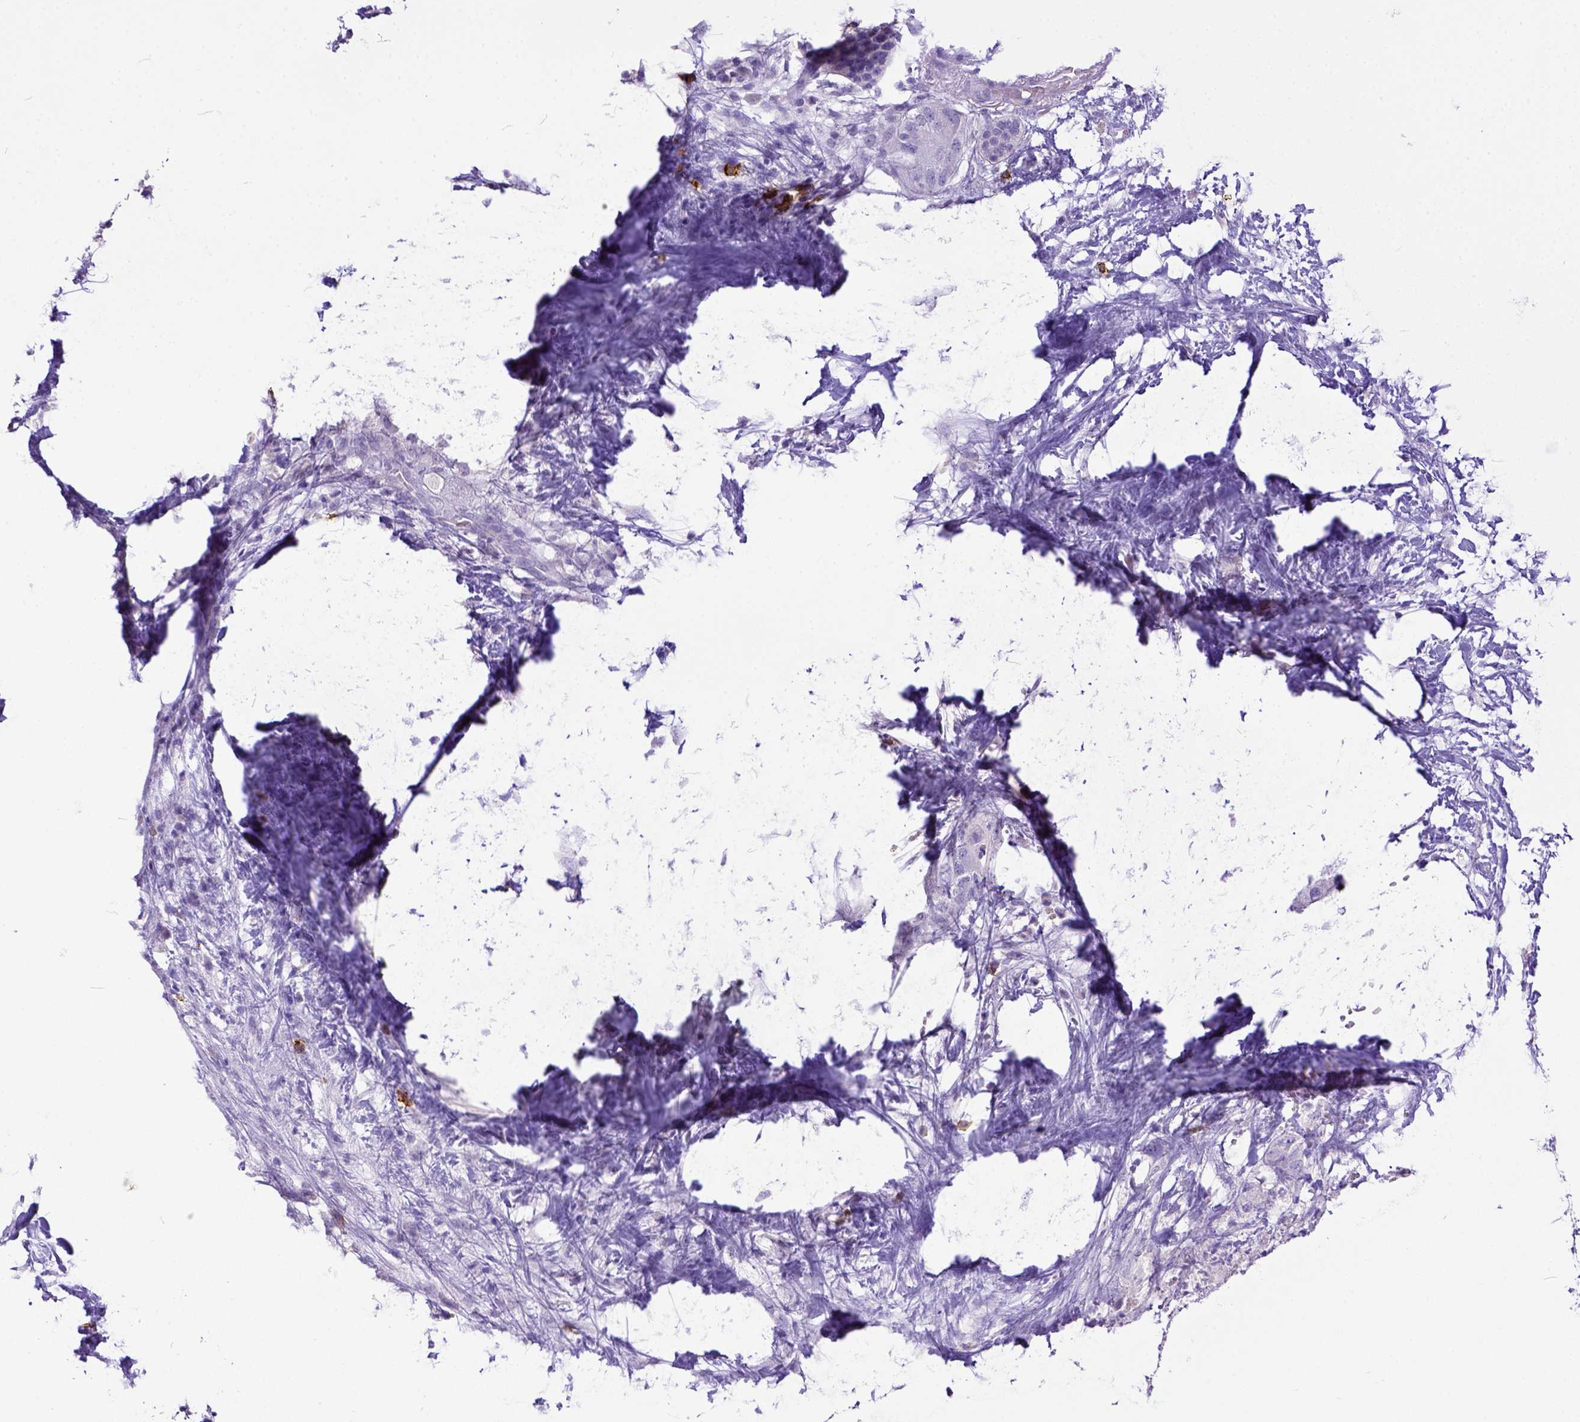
{"staining": {"intensity": "negative", "quantity": "none", "location": "none"}, "tissue": "pancreatic cancer", "cell_type": "Tumor cells", "image_type": "cancer", "snomed": [{"axis": "morphology", "description": "Adenocarcinoma, NOS"}, {"axis": "topography", "description": "Pancreas"}], "caption": "This is a micrograph of immunohistochemistry (IHC) staining of pancreatic cancer, which shows no staining in tumor cells.", "gene": "KIT", "patient": {"sex": "female", "age": 72}}